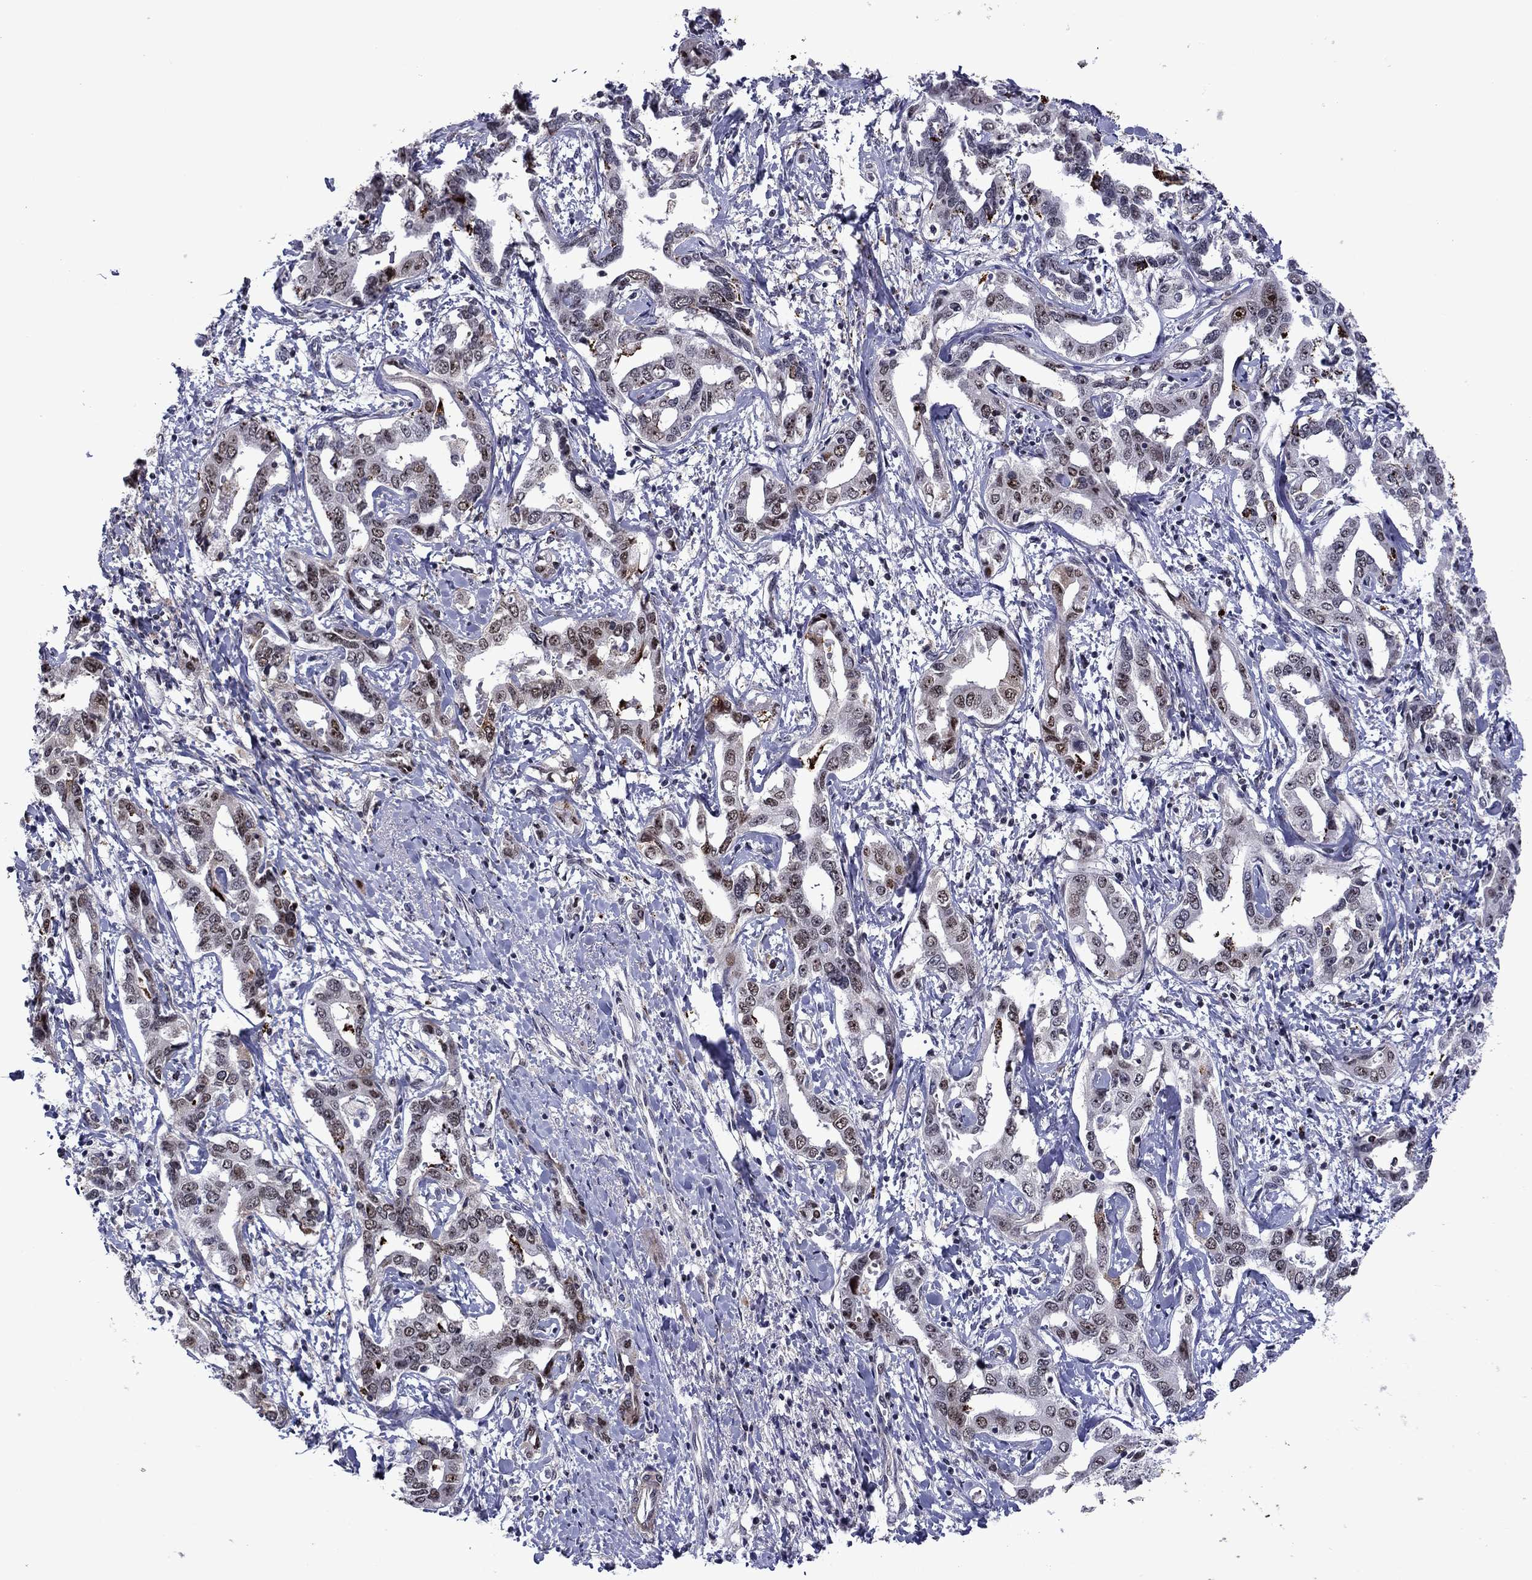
{"staining": {"intensity": "moderate", "quantity": "<25%", "location": "nuclear"}, "tissue": "liver cancer", "cell_type": "Tumor cells", "image_type": "cancer", "snomed": [{"axis": "morphology", "description": "Cholangiocarcinoma"}, {"axis": "topography", "description": "Liver"}], "caption": "Immunohistochemistry of human liver cancer (cholangiocarcinoma) demonstrates low levels of moderate nuclear positivity in approximately <25% of tumor cells.", "gene": "SURF2", "patient": {"sex": "male", "age": 59}}